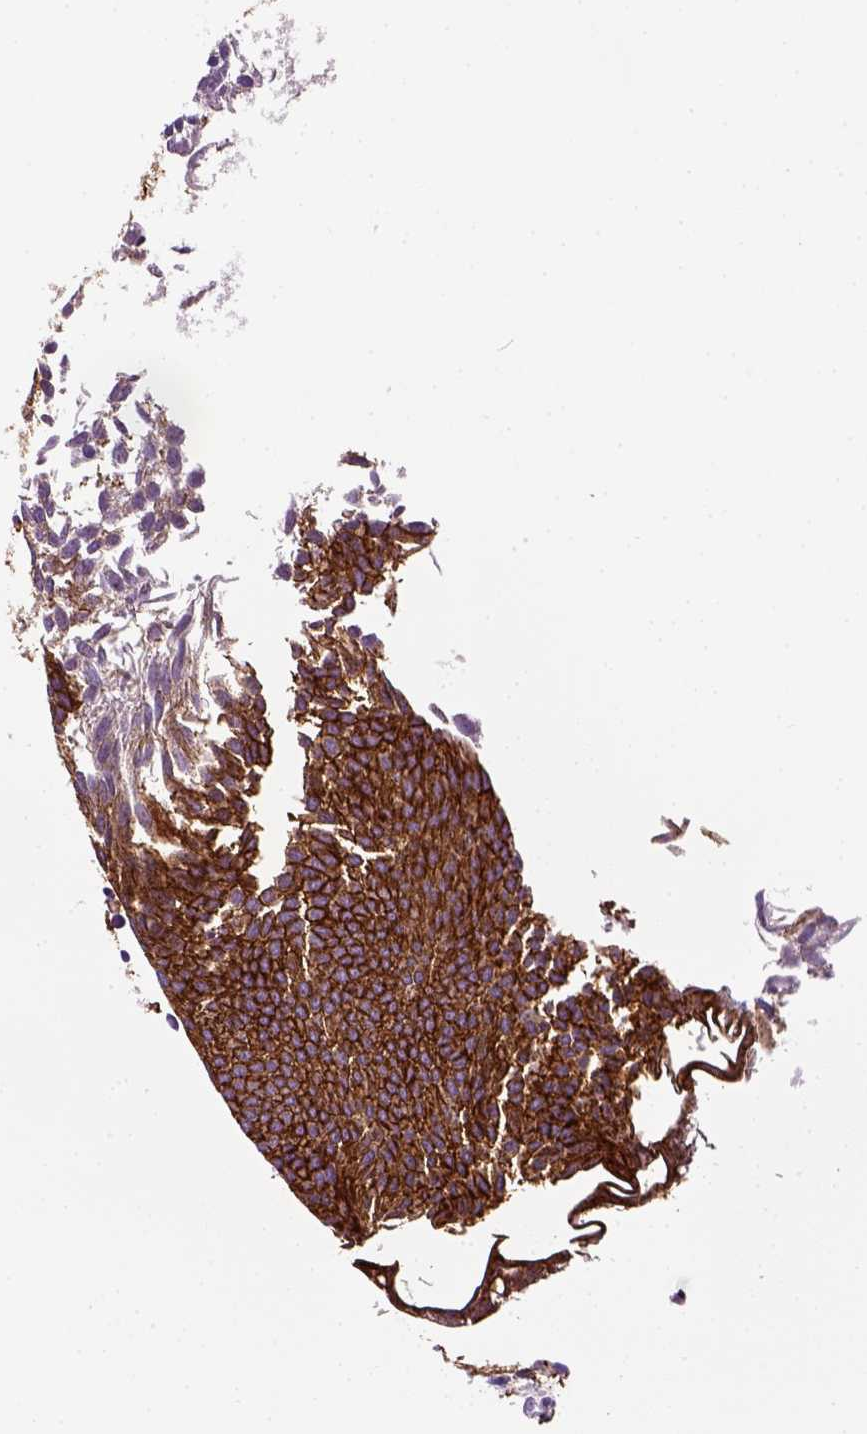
{"staining": {"intensity": "strong", "quantity": ">75%", "location": "cytoplasmic/membranous"}, "tissue": "urothelial cancer", "cell_type": "Tumor cells", "image_type": "cancer", "snomed": [{"axis": "morphology", "description": "Urothelial carcinoma, Low grade"}, {"axis": "topography", "description": "Urinary bladder"}], "caption": "A histopathology image showing strong cytoplasmic/membranous positivity in approximately >75% of tumor cells in urothelial cancer, as visualized by brown immunohistochemical staining.", "gene": "CDH1", "patient": {"sex": "male", "age": 63}}